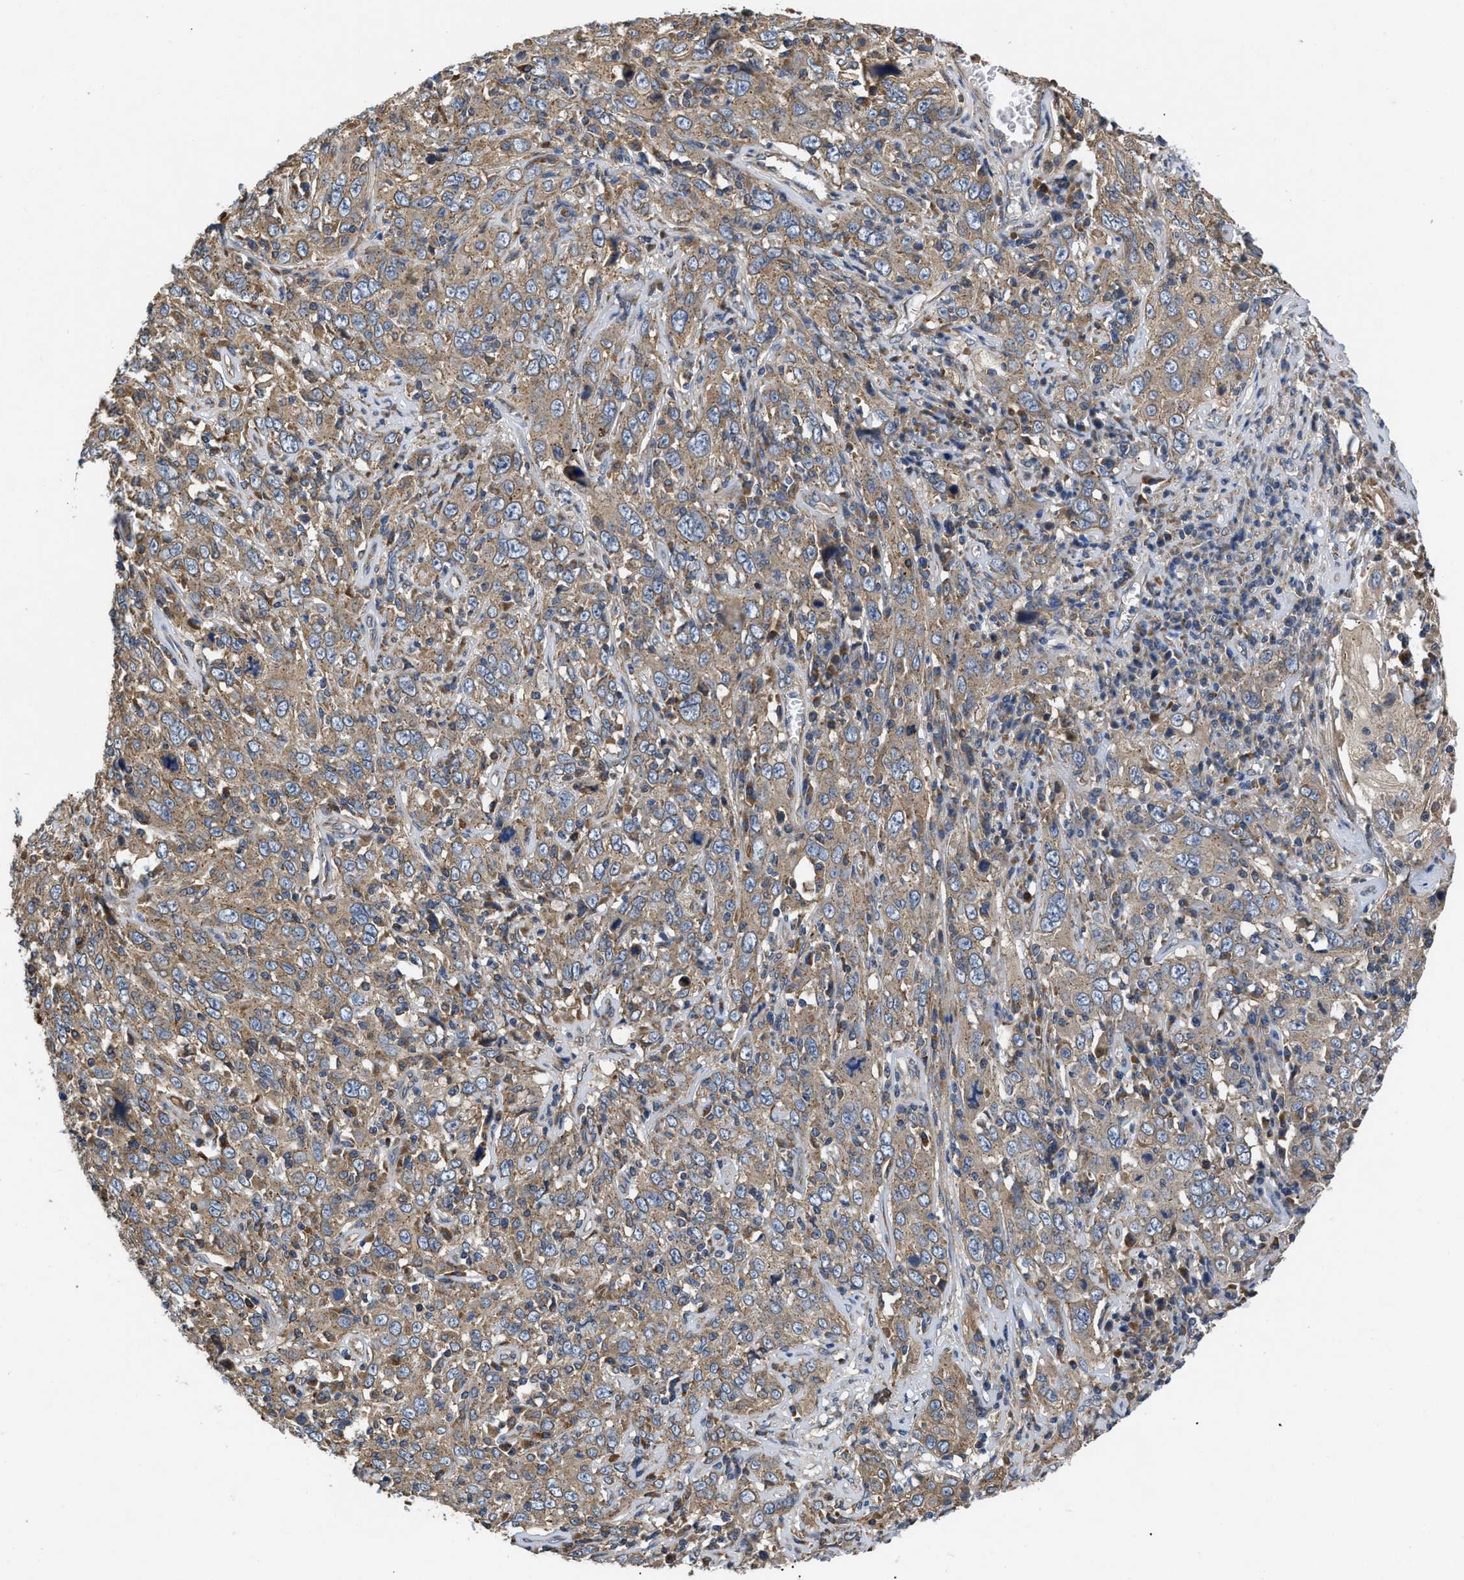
{"staining": {"intensity": "moderate", "quantity": ">75%", "location": "cytoplasmic/membranous"}, "tissue": "cervical cancer", "cell_type": "Tumor cells", "image_type": "cancer", "snomed": [{"axis": "morphology", "description": "Squamous cell carcinoma, NOS"}, {"axis": "topography", "description": "Cervix"}], "caption": "This is a photomicrograph of immunohistochemistry staining of cervical squamous cell carcinoma, which shows moderate positivity in the cytoplasmic/membranous of tumor cells.", "gene": "CEP128", "patient": {"sex": "female", "age": 46}}